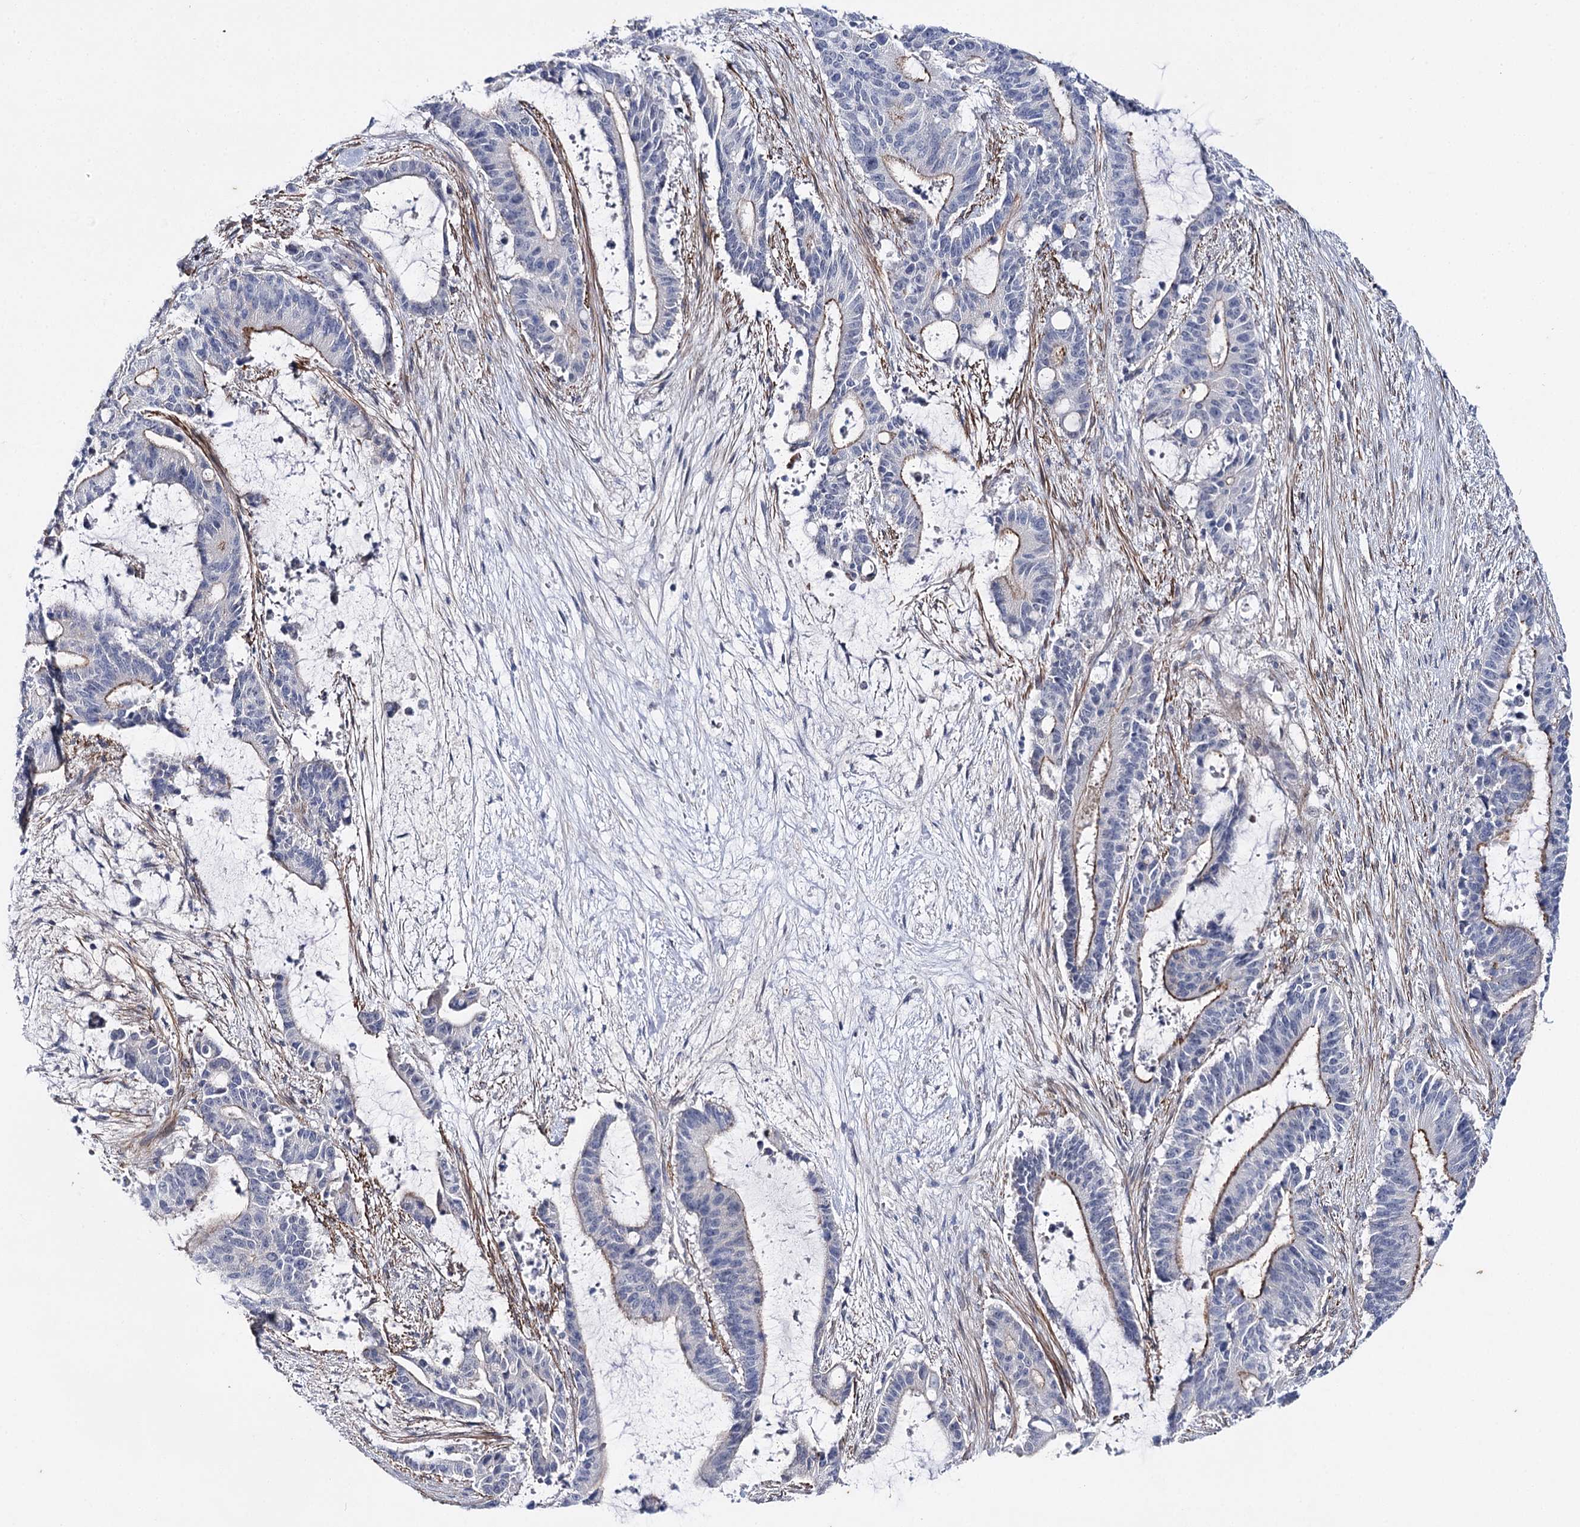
{"staining": {"intensity": "moderate", "quantity": "<25%", "location": "cytoplasmic/membranous"}, "tissue": "liver cancer", "cell_type": "Tumor cells", "image_type": "cancer", "snomed": [{"axis": "morphology", "description": "Normal tissue, NOS"}, {"axis": "morphology", "description": "Cholangiocarcinoma"}, {"axis": "topography", "description": "Liver"}, {"axis": "topography", "description": "Peripheral nerve tissue"}], "caption": "There is low levels of moderate cytoplasmic/membranous expression in tumor cells of liver cancer, as demonstrated by immunohistochemical staining (brown color).", "gene": "AGXT2", "patient": {"sex": "female", "age": 73}}